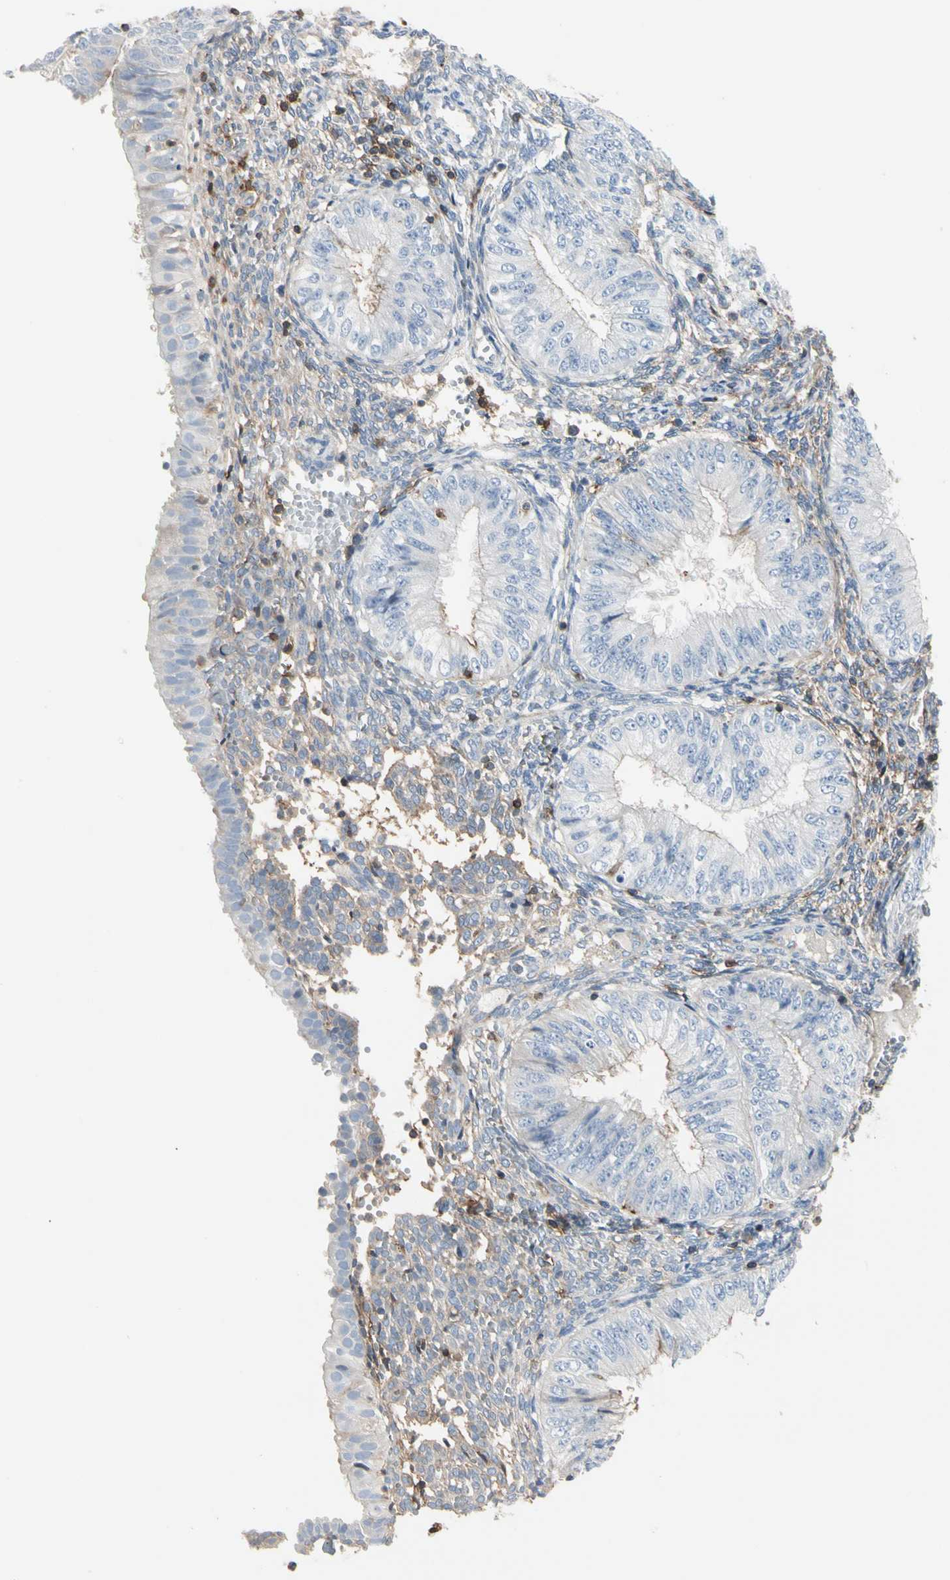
{"staining": {"intensity": "negative", "quantity": "none", "location": "none"}, "tissue": "endometrial cancer", "cell_type": "Tumor cells", "image_type": "cancer", "snomed": [{"axis": "morphology", "description": "Normal tissue, NOS"}, {"axis": "morphology", "description": "Adenocarcinoma, NOS"}, {"axis": "topography", "description": "Endometrium"}], "caption": "Immunohistochemistry (IHC) photomicrograph of human endometrial adenocarcinoma stained for a protein (brown), which shows no positivity in tumor cells. (DAB immunohistochemistry (IHC) with hematoxylin counter stain).", "gene": "CLEC2B", "patient": {"sex": "female", "age": 53}}